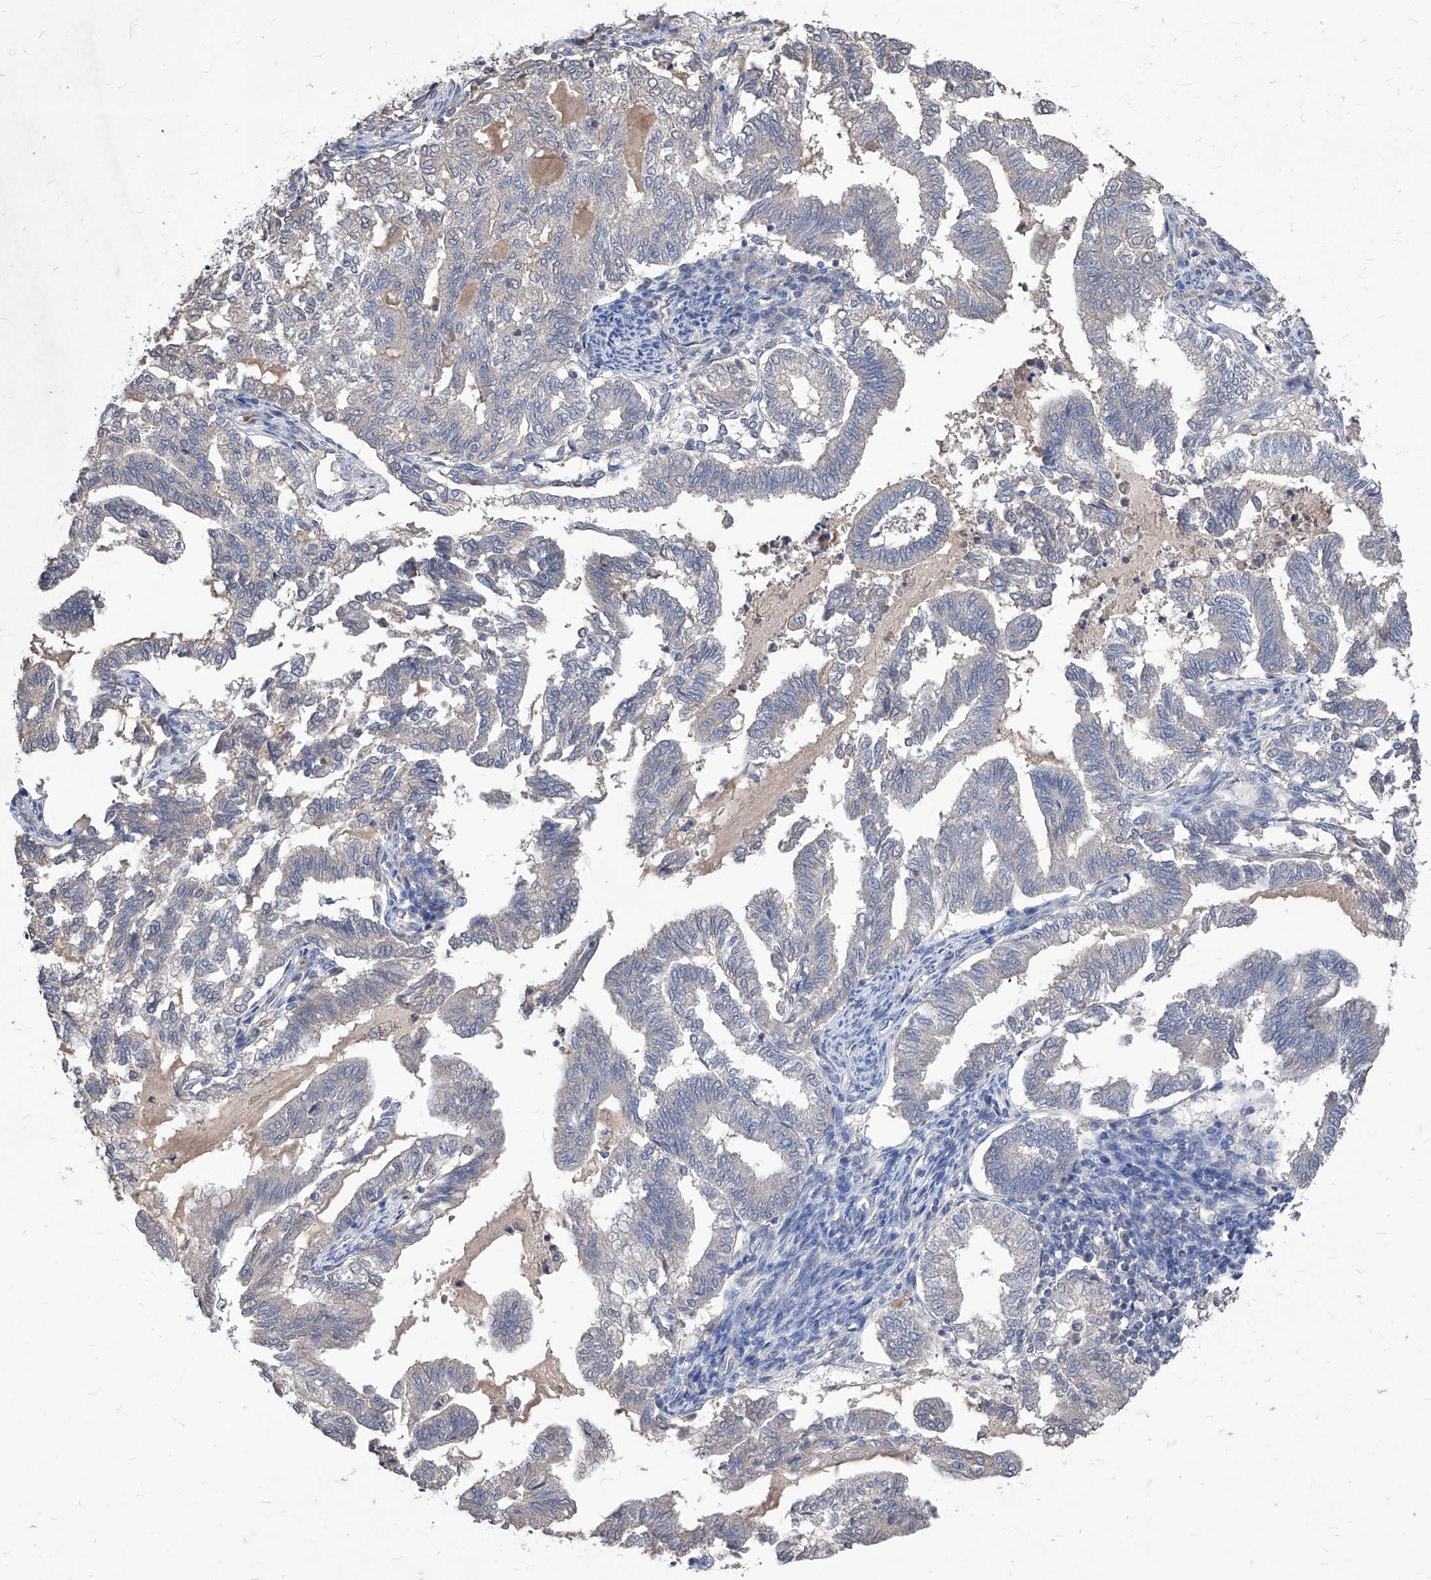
{"staining": {"intensity": "negative", "quantity": "none", "location": "none"}, "tissue": "endometrial cancer", "cell_type": "Tumor cells", "image_type": "cancer", "snomed": [{"axis": "morphology", "description": "Adenocarcinoma, NOS"}, {"axis": "topography", "description": "Endometrium"}], "caption": "Tumor cells are negative for protein expression in human adenocarcinoma (endometrial).", "gene": "SYNGR1", "patient": {"sex": "female", "age": 79}}